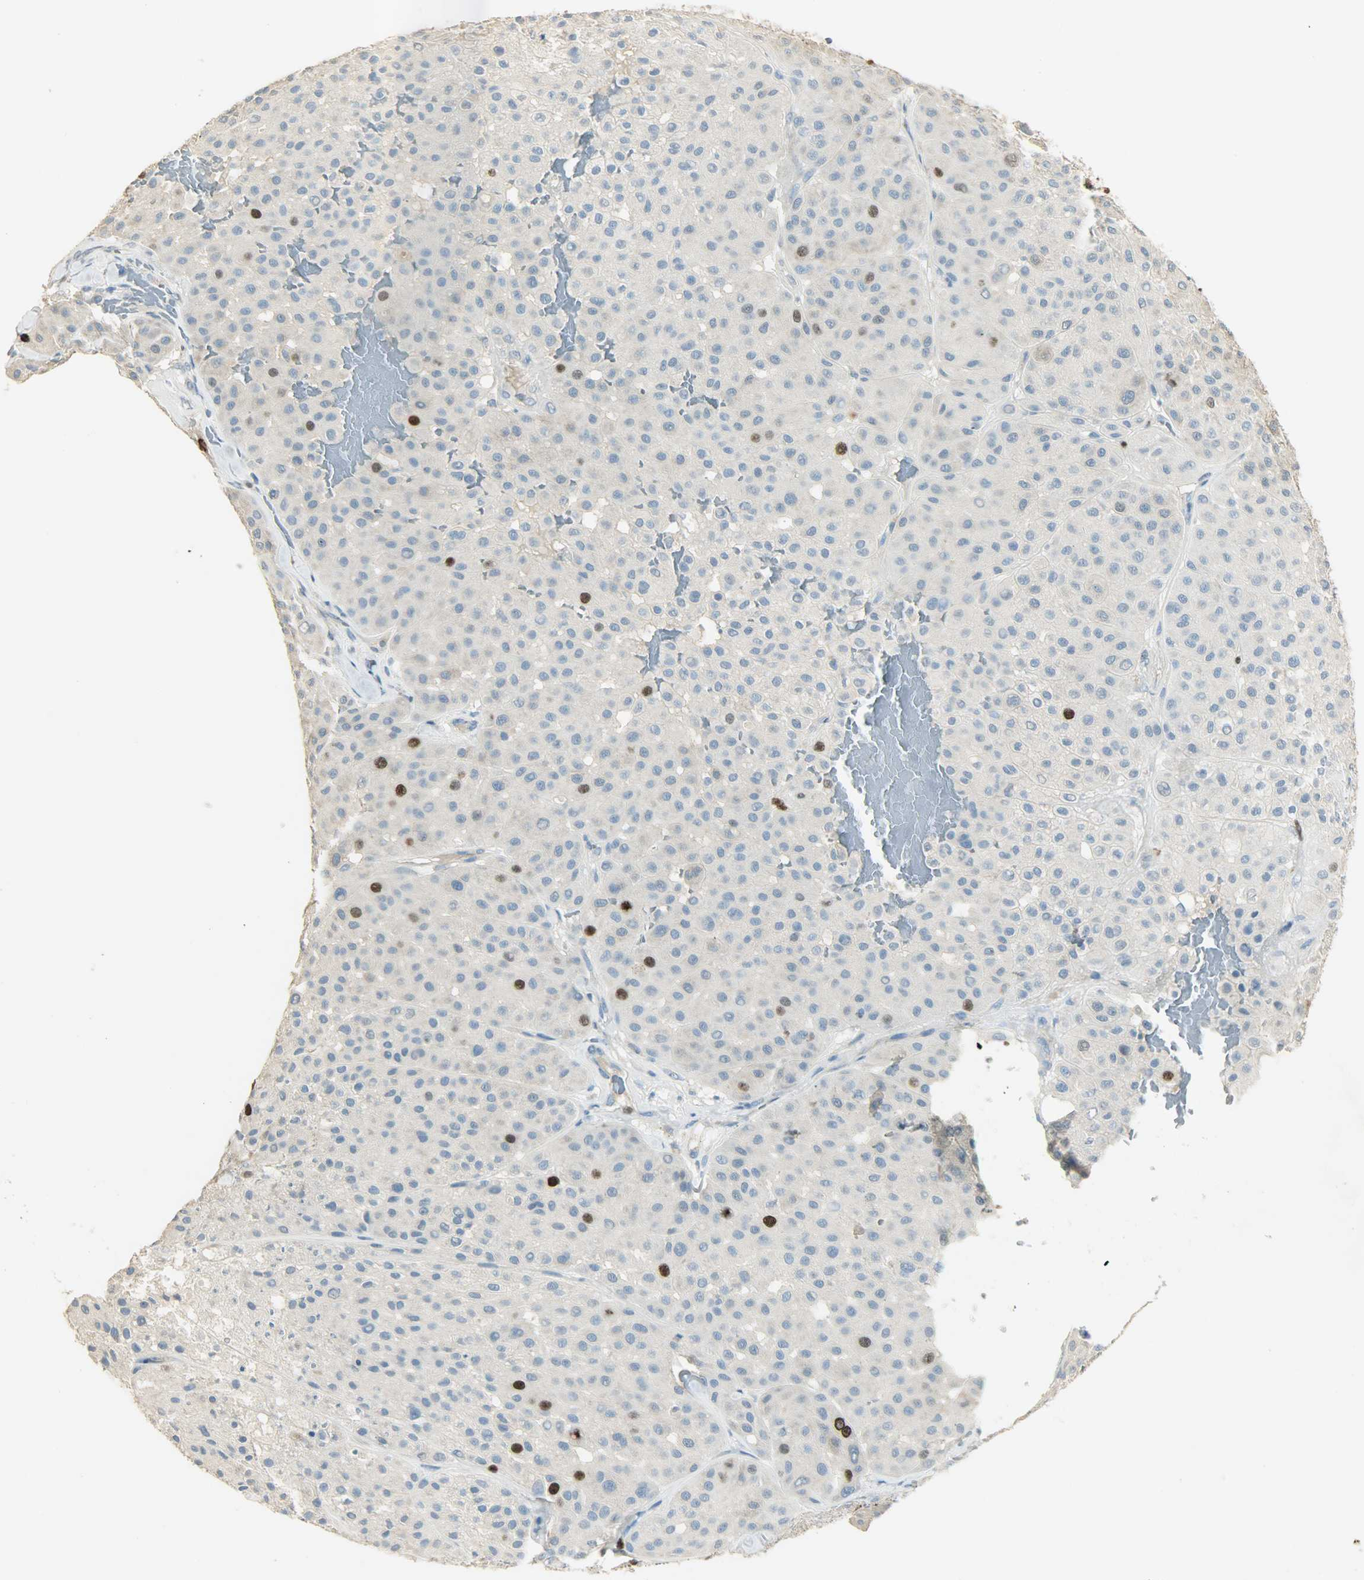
{"staining": {"intensity": "strong", "quantity": "<25%", "location": "cytoplasmic/membranous,nuclear"}, "tissue": "melanoma", "cell_type": "Tumor cells", "image_type": "cancer", "snomed": [{"axis": "morphology", "description": "Normal tissue, NOS"}, {"axis": "morphology", "description": "Malignant melanoma, Metastatic site"}, {"axis": "topography", "description": "Skin"}], "caption": "Protein expression analysis of human melanoma reveals strong cytoplasmic/membranous and nuclear staining in approximately <25% of tumor cells.", "gene": "TPX2", "patient": {"sex": "male", "age": 41}}